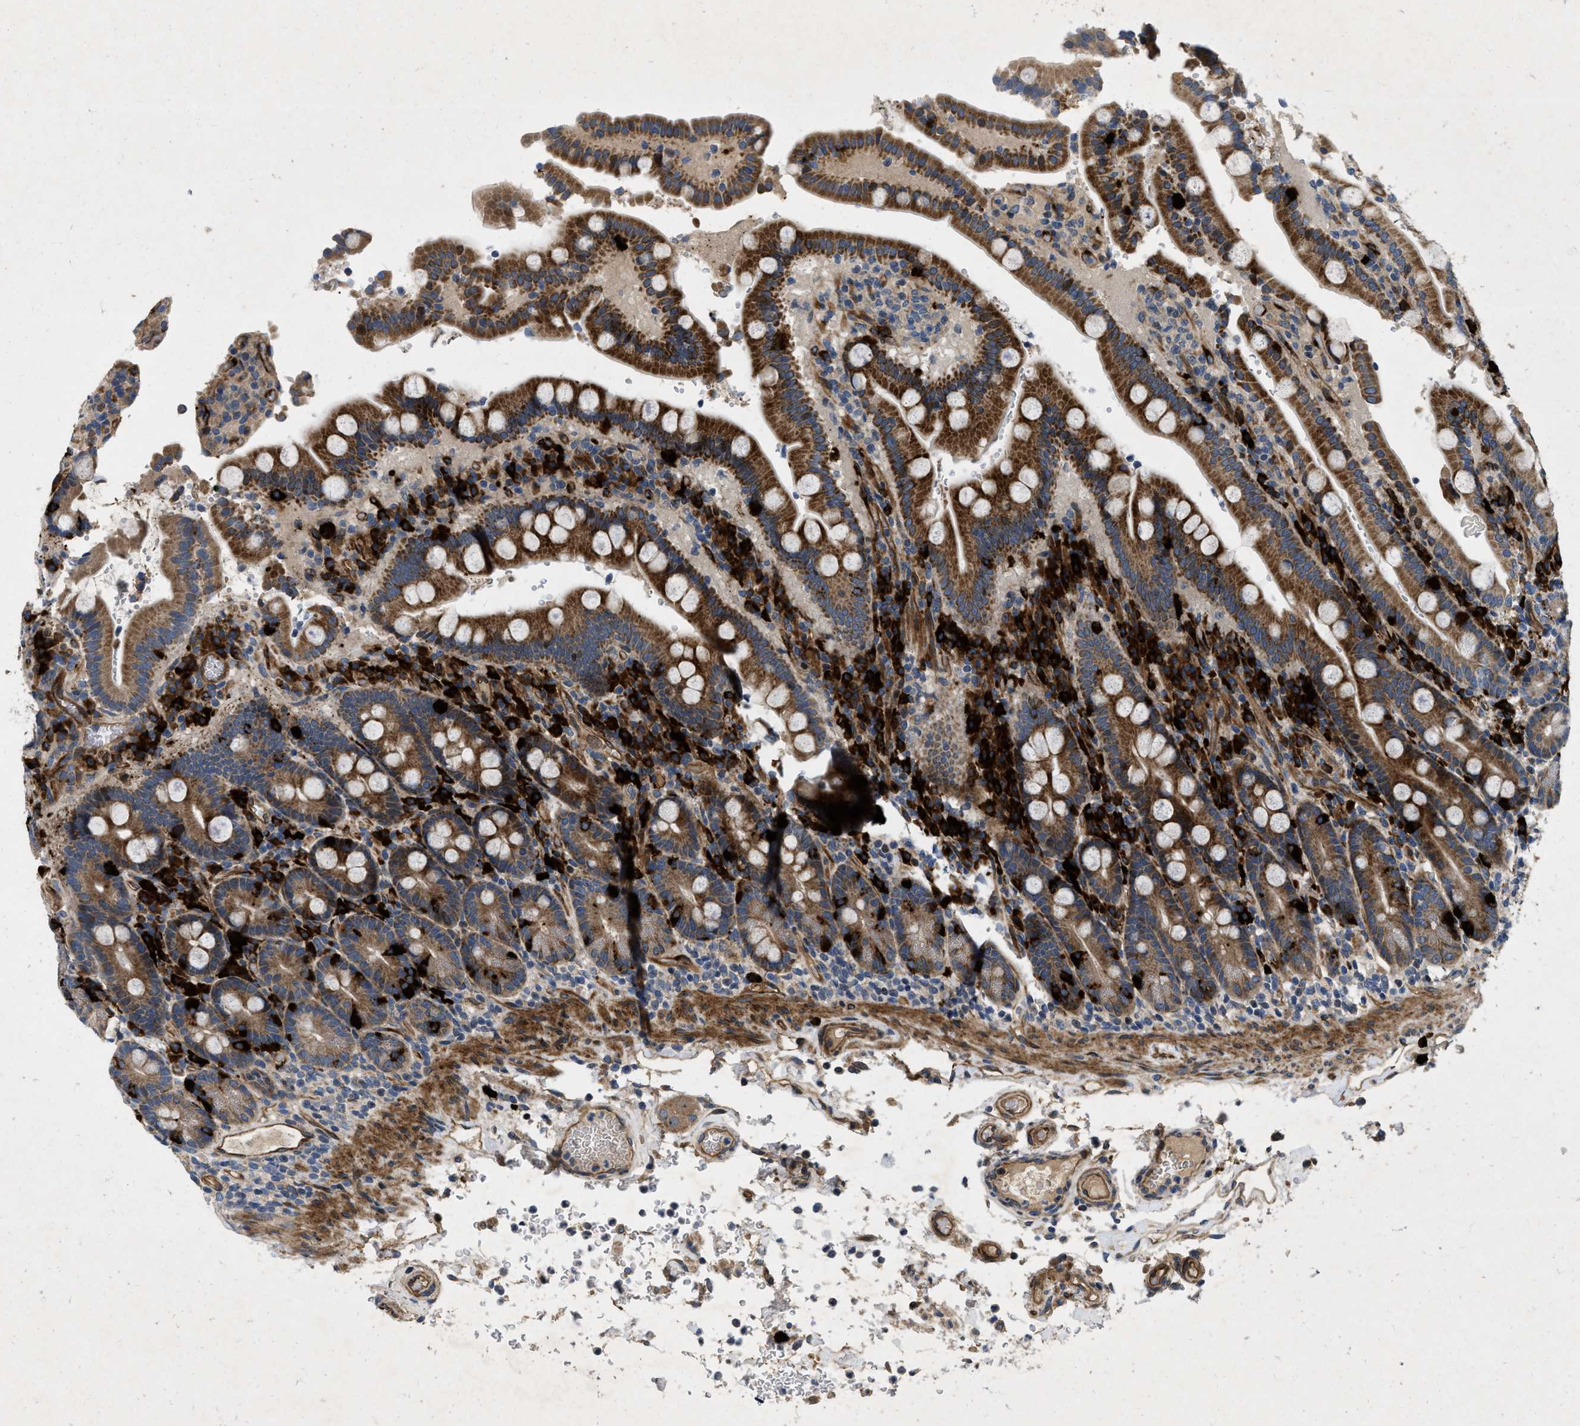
{"staining": {"intensity": "strong", "quantity": "25%-75%", "location": "cytoplasmic/membranous"}, "tissue": "duodenum", "cell_type": "Glandular cells", "image_type": "normal", "snomed": [{"axis": "morphology", "description": "Normal tissue, NOS"}, {"axis": "topography", "description": "Small intestine, NOS"}], "caption": "Immunohistochemical staining of unremarkable human duodenum exhibits high levels of strong cytoplasmic/membranous expression in about 25%-75% of glandular cells. (DAB IHC with brightfield microscopy, high magnification).", "gene": "HSPA12B", "patient": {"sex": "female", "age": 71}}